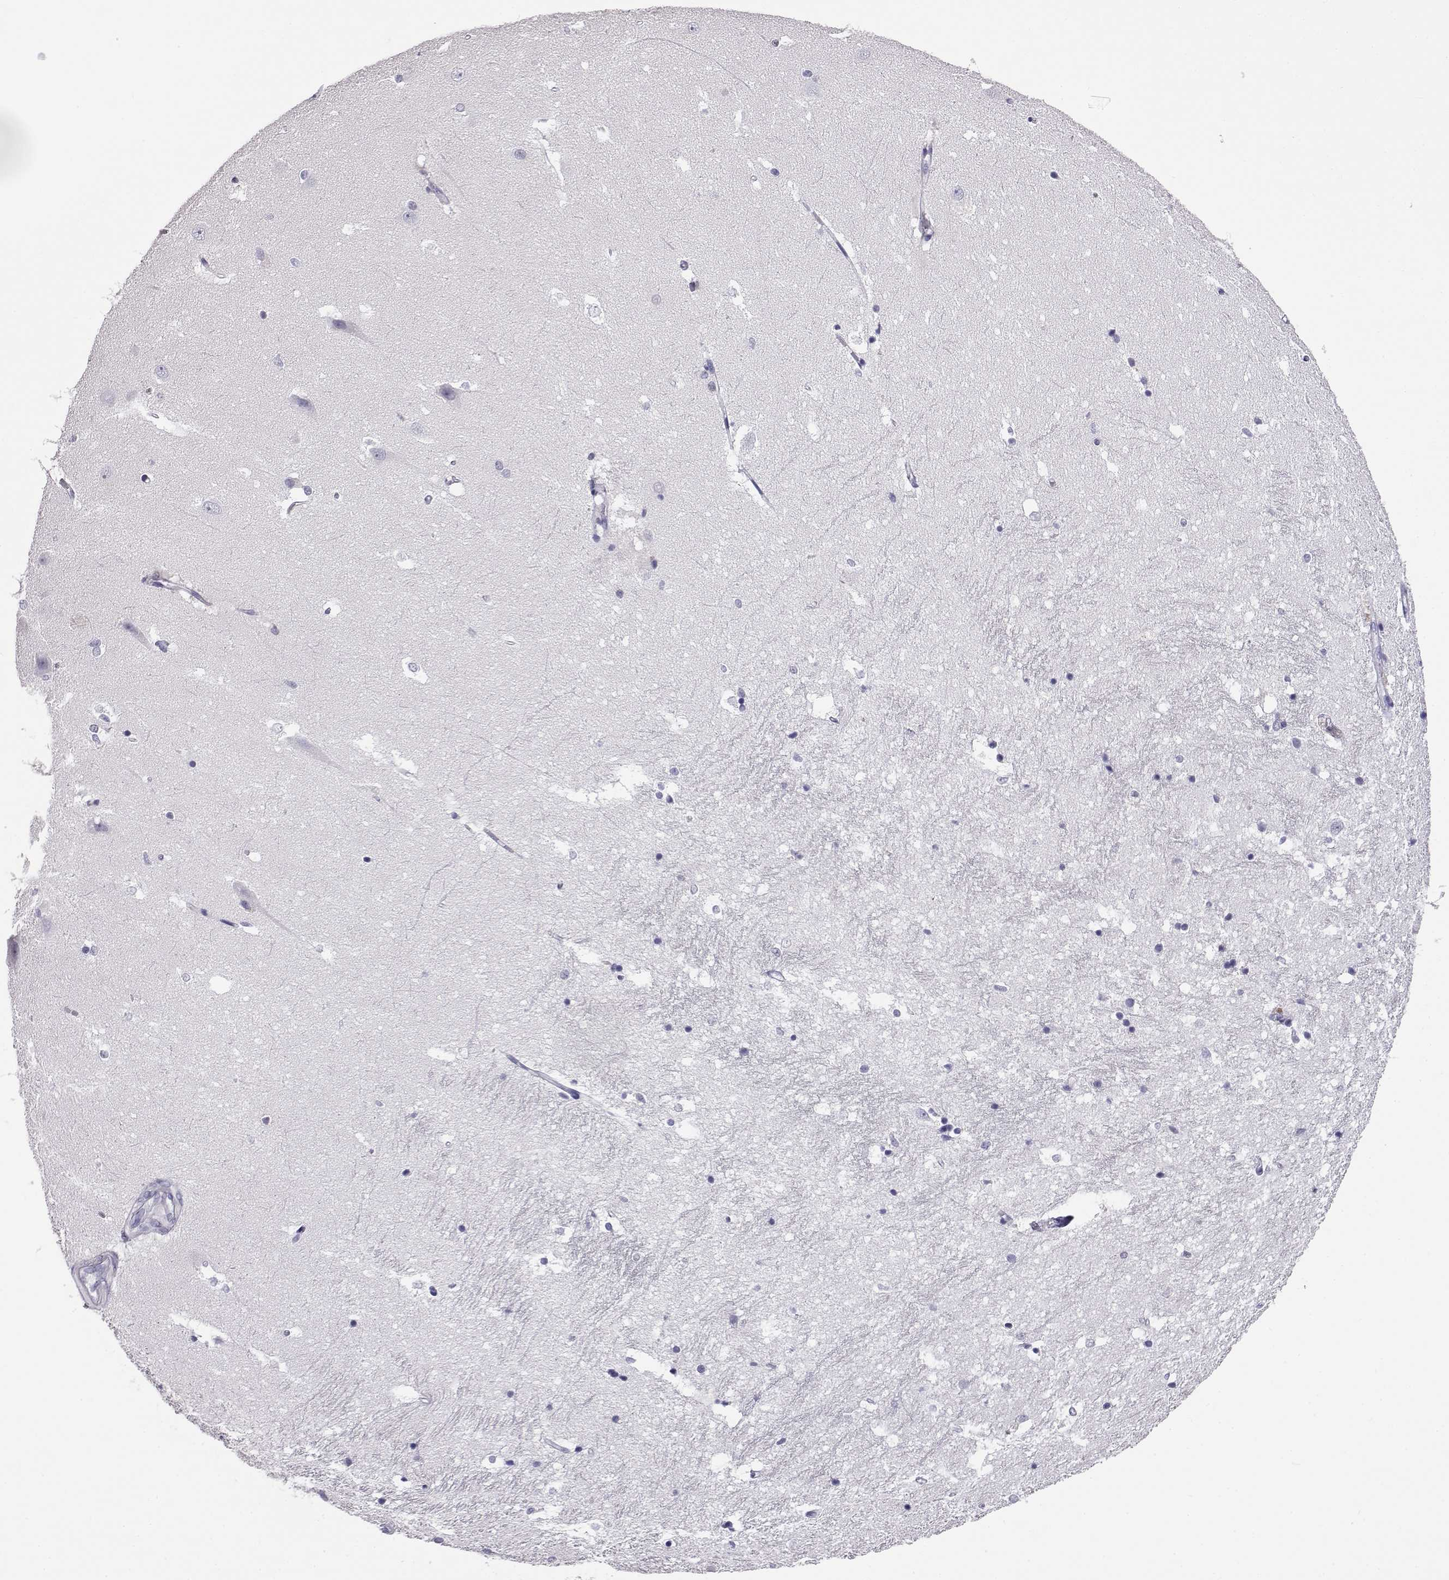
{"staining": {"intensity": "negative", "quantity": "none", "location": "none"}, "tissue": "hippocampus", "cell_type": "Glial cells", "image_type": "normal", "snomed": [{"axis": "morphology", "description": "Normal tissue, NOS"}, {"axis": "topography", "description": "Hippocampus"}], "caption": "High power microscopy histopathology image of an IHC photomicrograph of normal hippocampus, revealing no significant positivity in glial cells.", "gene": "AKR1B1", "patient": {"sex": "male", "age": 44}}